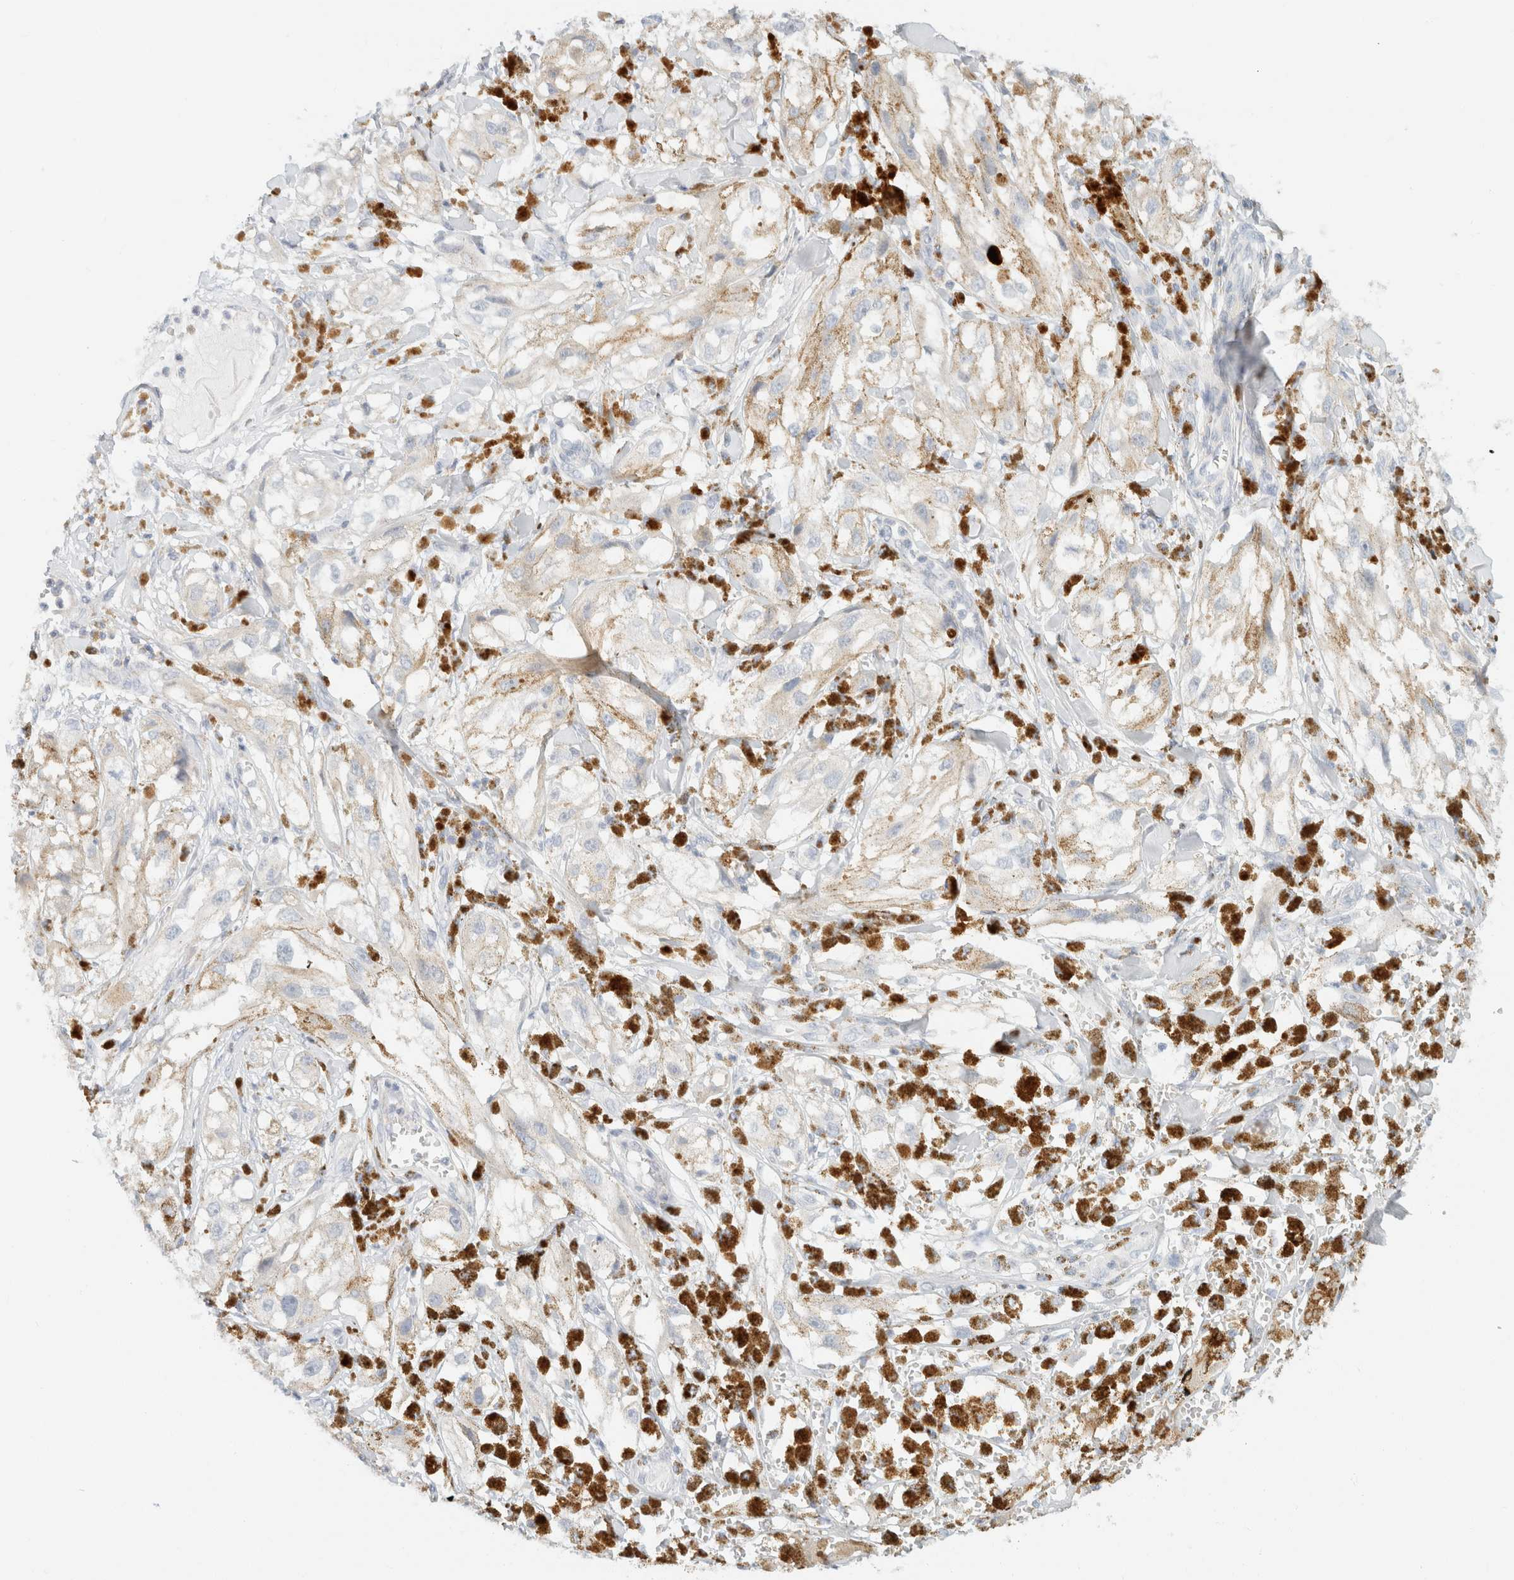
{"staining": {"intensity": "negative", "quantity": "none", "location": "none"}, "tissue": "melanoma", "cell_type": "Tumor cells", "image_type": "cancer", "snomed": [{"axis": "morphology", "description": "Malignant melanoma, NOS"}, {"axis": "topography", "description": "Skin"}], "caption": "The image exhibits no significant staining in tumor cells of malignant melanoma.", "gene": "SH3GLB2", "patient": {"sex": "male", "age": 88}}